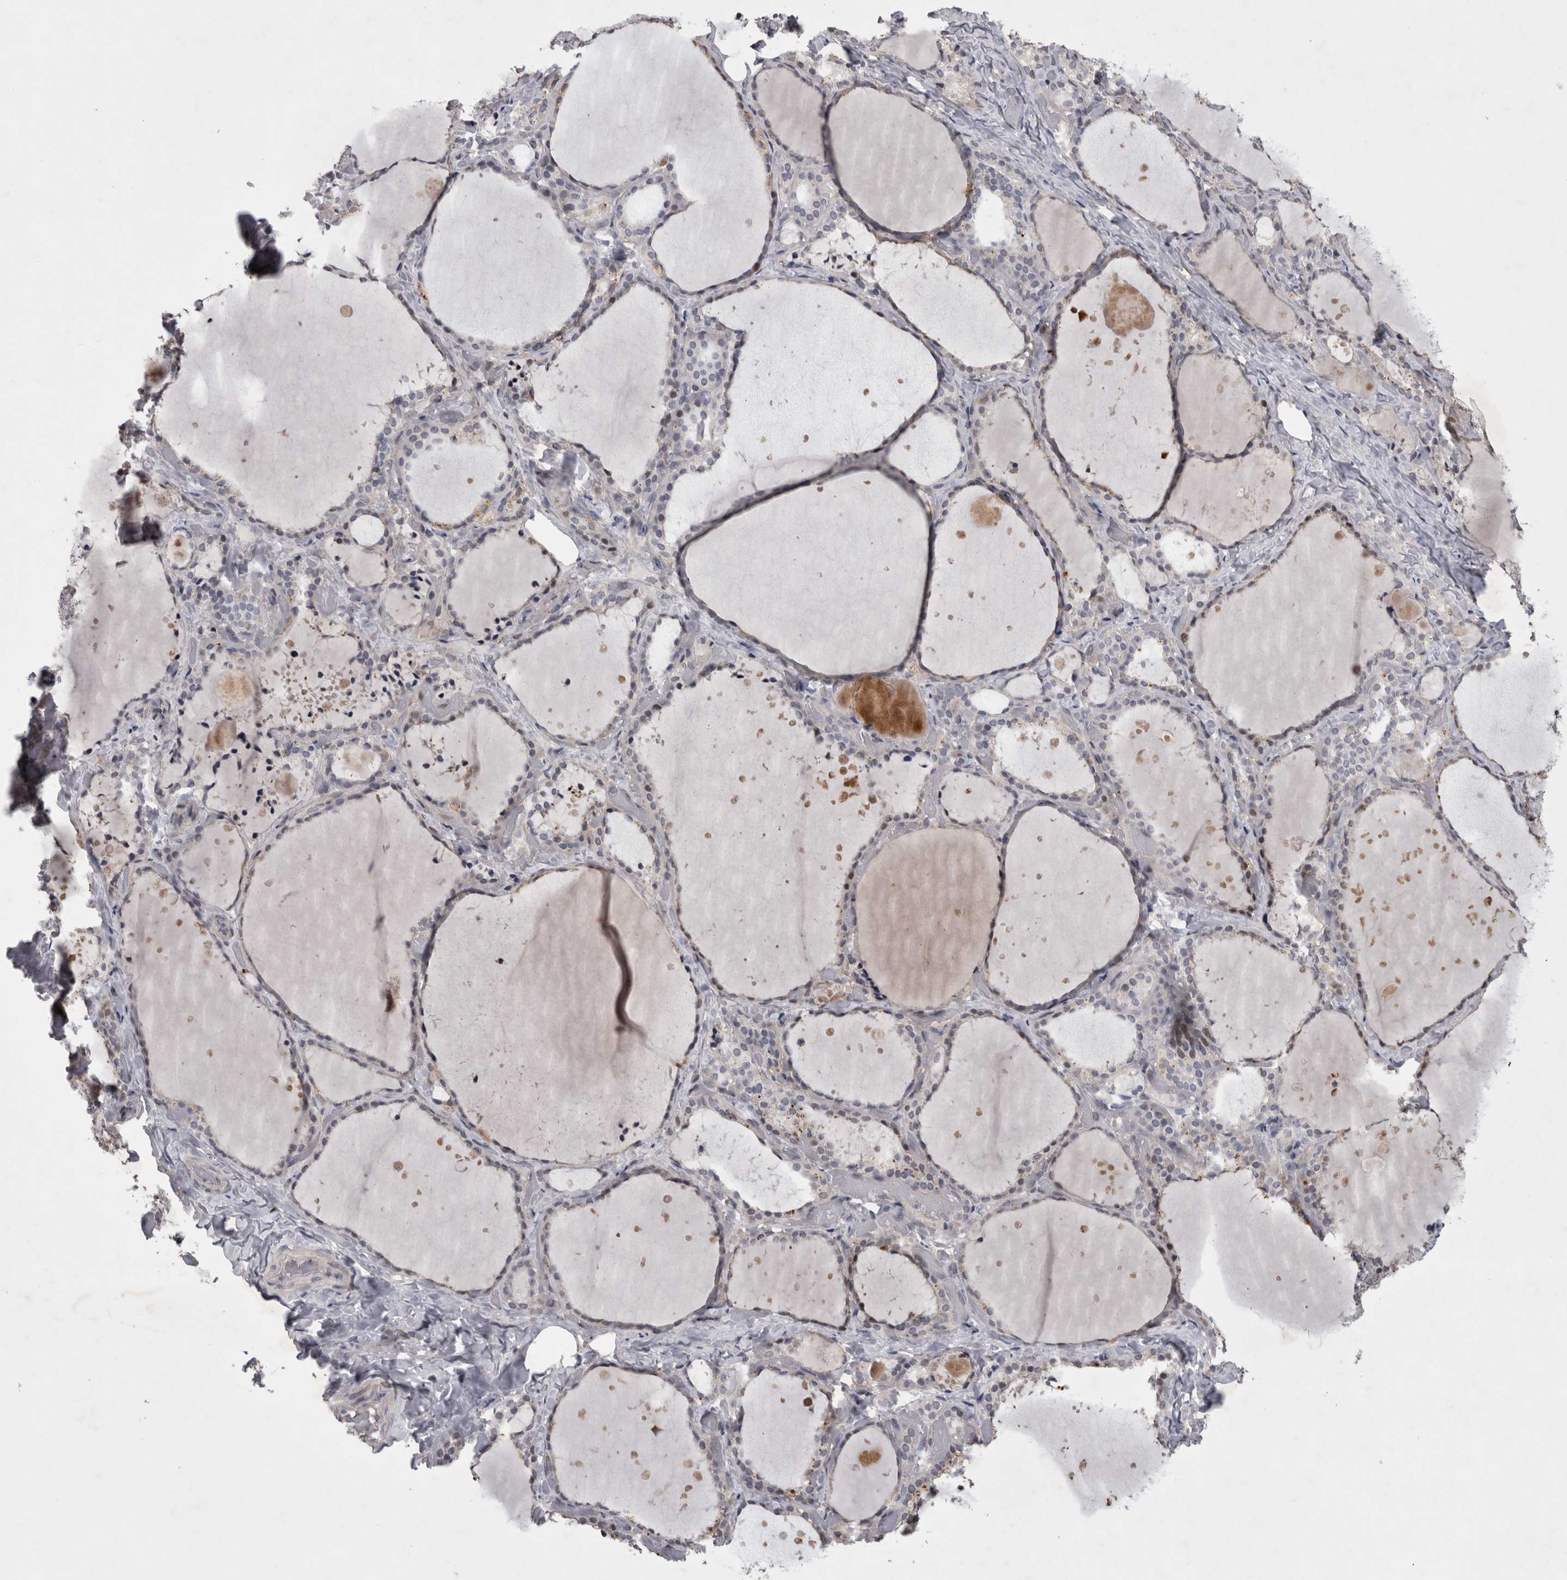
{"staining": {"intensity": "weak", "quantity": "25%-75%", "location": "cytoplasmic/membranous,nuclear"}, "tissue": "thyroid gland", "cell_type": "Glandular cells", "image_type": "normal", "snomed": [{"axis": "morphology", "description": "Normal tissue, NOS"}, {"axis": "topography", "description": "Thyroid gland"}], "caption": "The image displays a brown stain indicating the presence of a protein in the cytoplasmic/membranous,nuclear of glandular cells in thyroid gland.", "gene": "IFI44", "patient": {"sex": "female", "age": 44}}